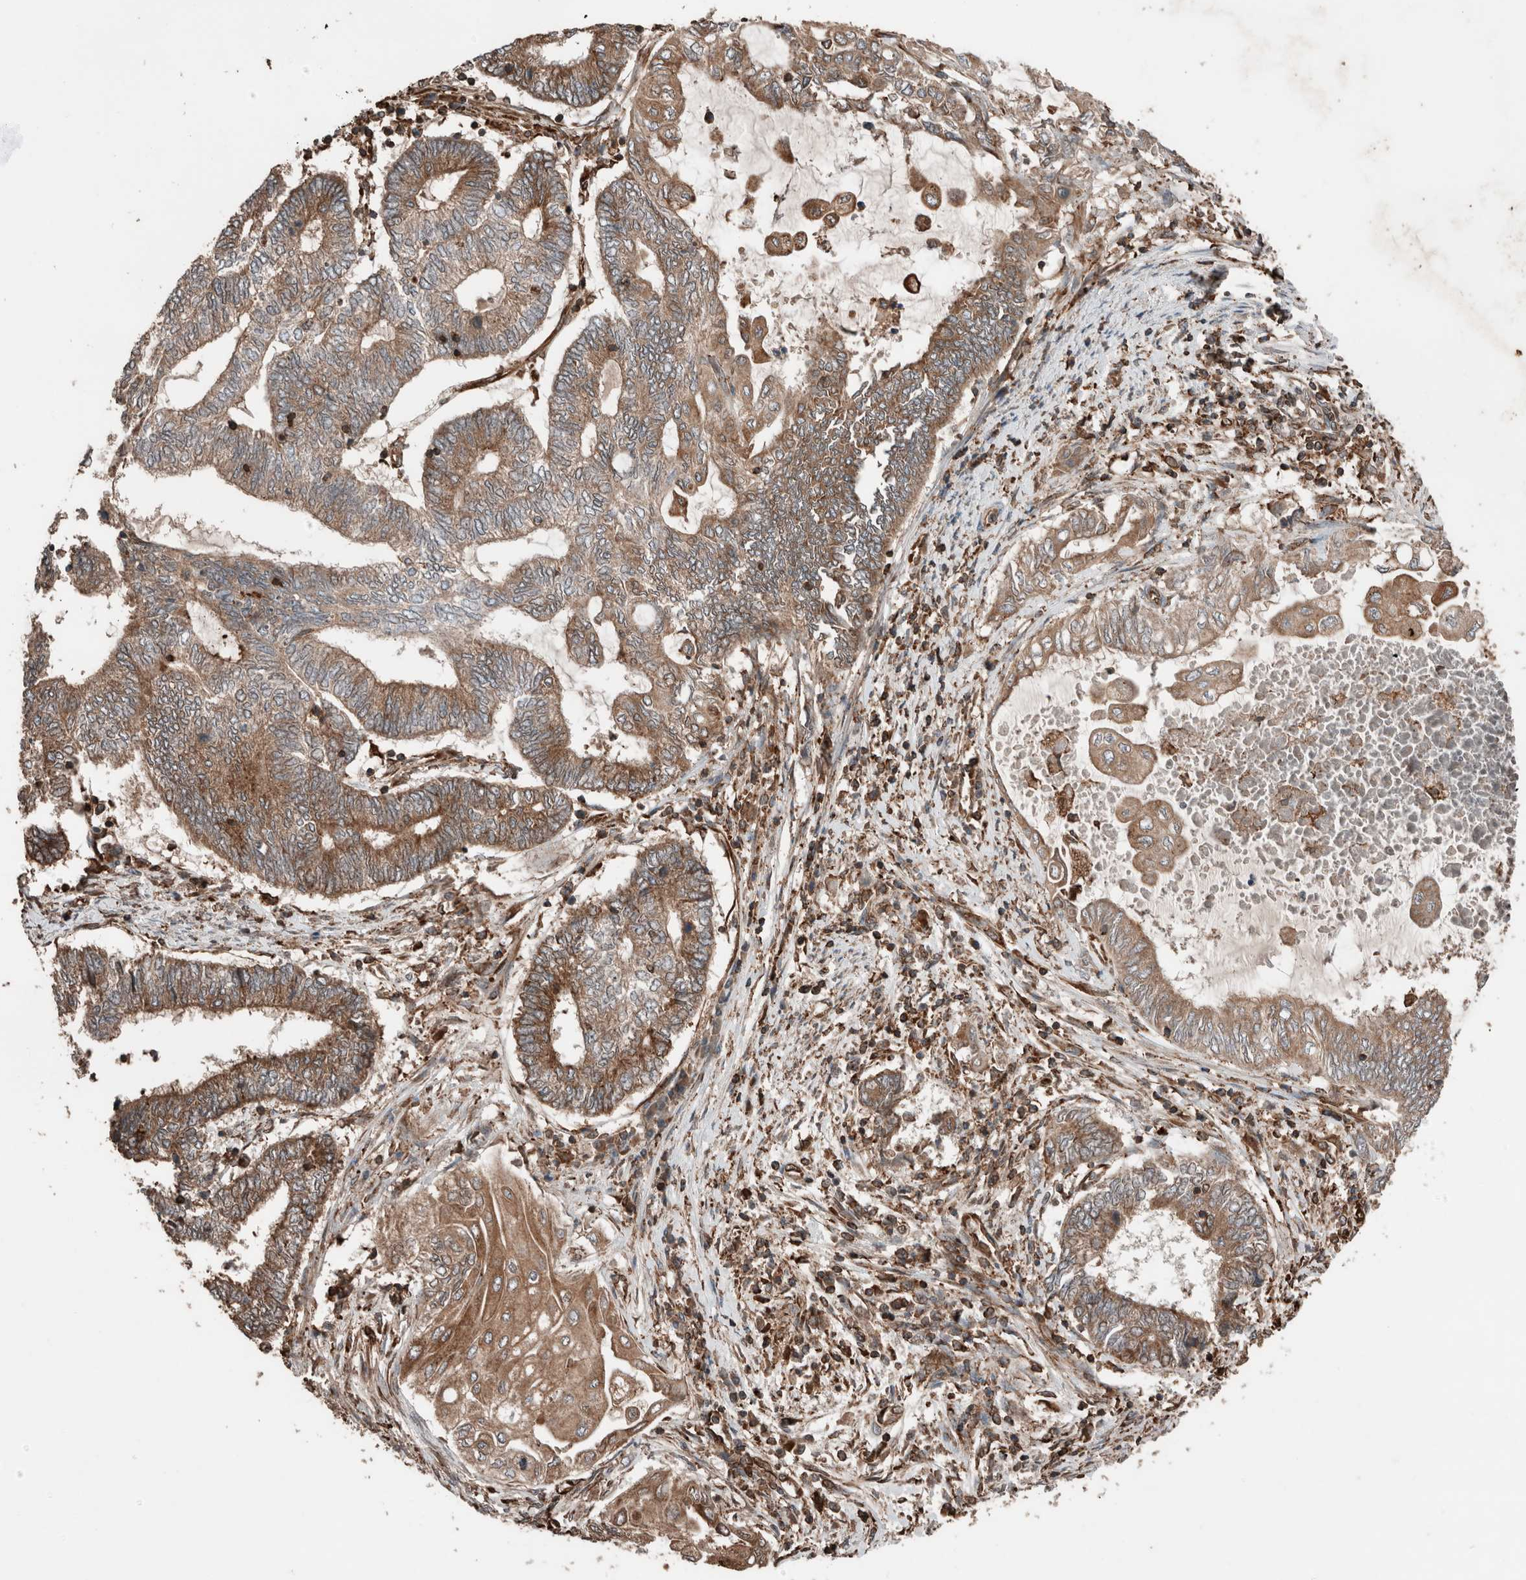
{"staining": {"intensity": "moderate", "quantity": ">75%", "location": "cytoplasmic/membranous"}, "tissue": "endometrial cancer", "cell_type": "Tumor cells", "image_type": "cancer", "snomed": [{"axis": "morphology", "description": "Adenocarcinoma, NOS"}, {"axis": "topography", "description": "Uterus"}, {"axis": "topography", "description": "Endometrium"}], "caption": "Immunohistochemistry (IHC) histopathology image of neoplastic tissue: human endometrial adenocarcinoma stained using immunohistochemistry reveals medium levels of moderate protein expression localized specifically in the cytoplasmic/membranous of tumor cells, appearing as a cytoplasmic/membranous brown color.", "gene": "ERAP2", "patient": {"sex": "female", "age": 70}}